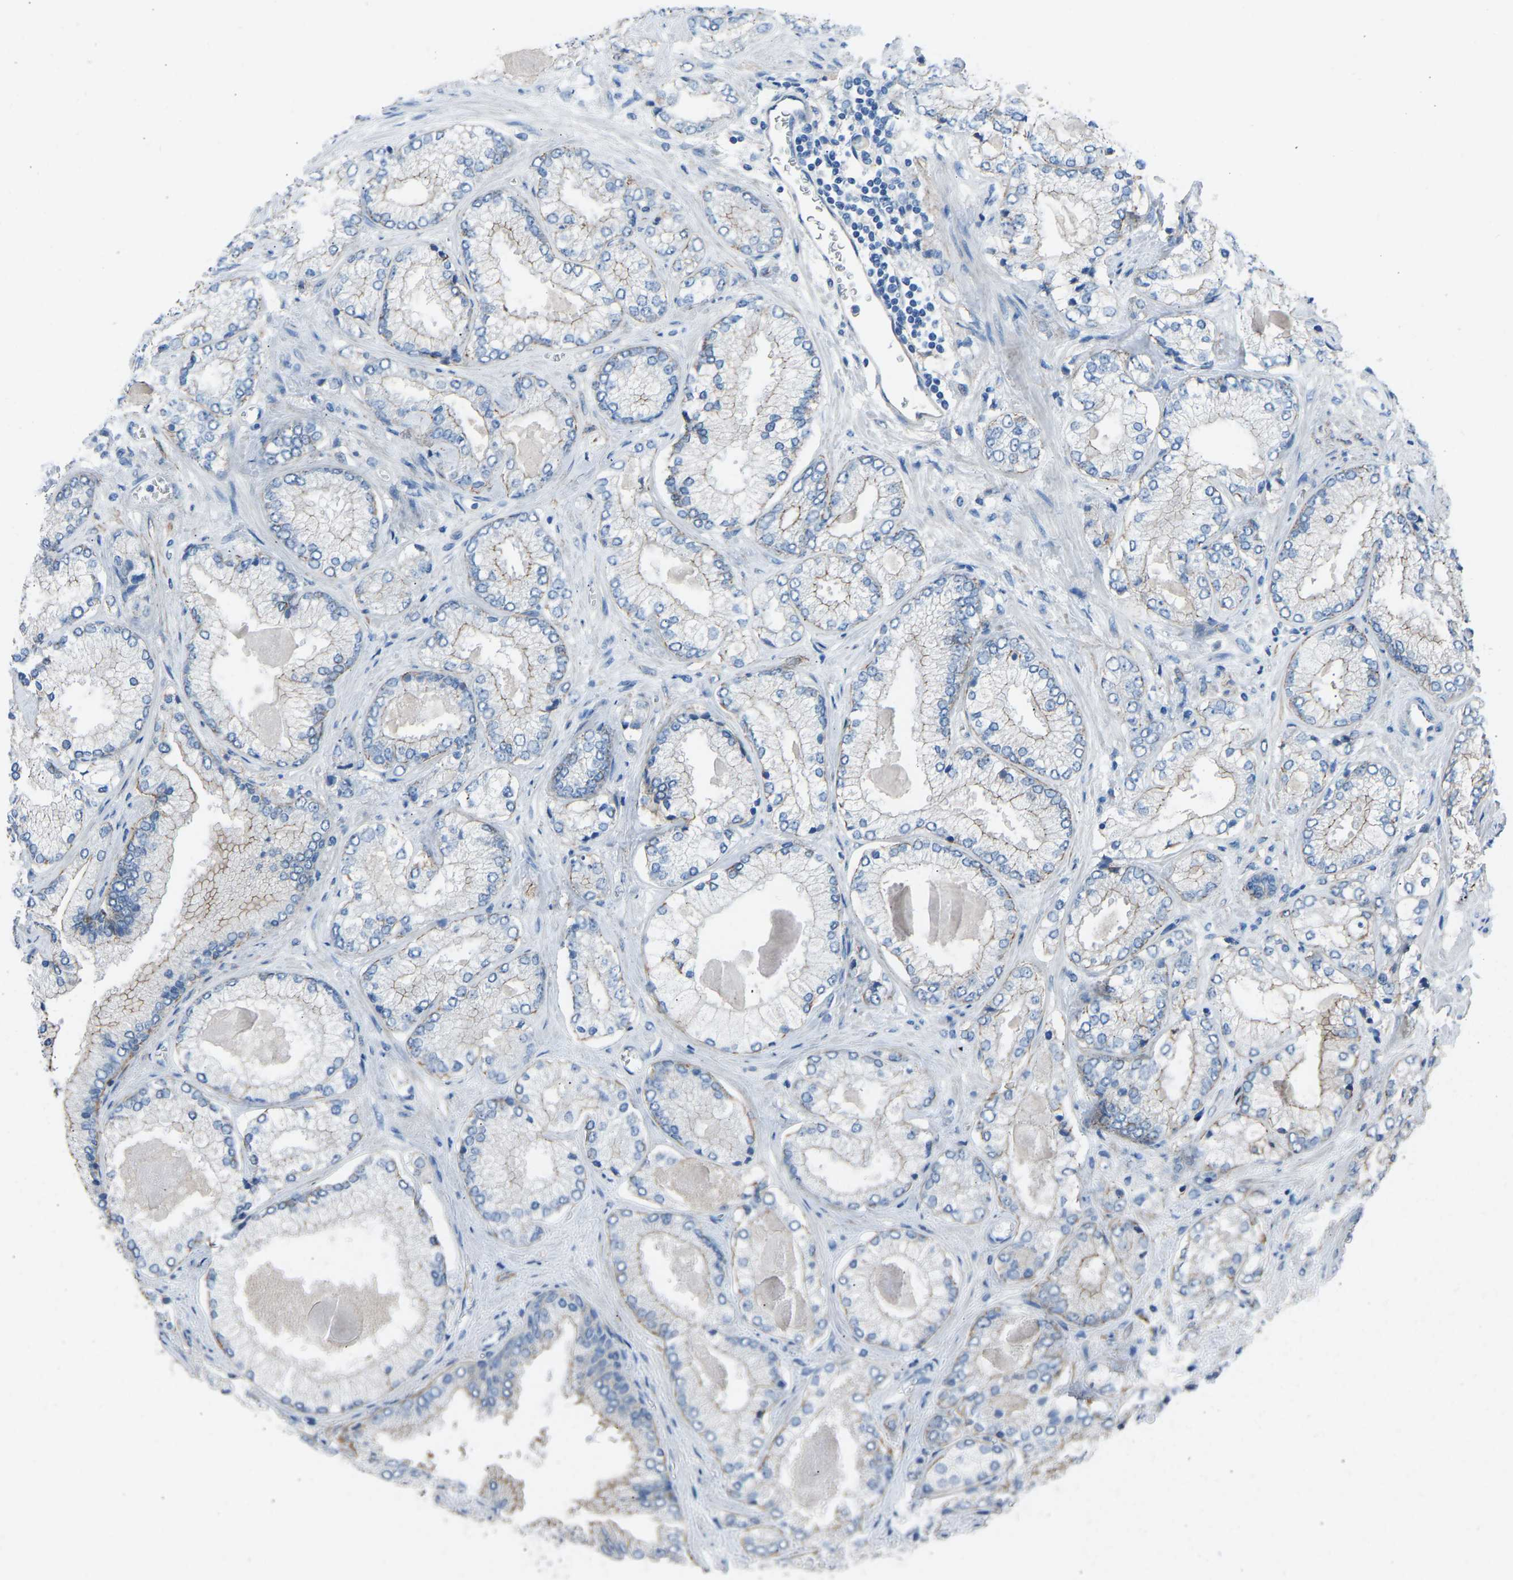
{"staining": {"intensity": "moderate", "quantity": "25%-75%", "location": "cytoplasmic/membranous"}, "tissue": "prostate cancer", "cell_type": "Tumor cells", "image_type": "cancer", "snomed": [{"axis": "morphology", "description": "Adenocarcinoma, Low grade"}, {"axis": "topography", "description": "Prostate"}], "caption": "Immunohistochemistry (IHC) photomicrograph of prostate cancer stained for a protein (brown), which displays medium levels of moderate cytoplasmic/membranous staining in approximately 25%-75% of tumor cells.", "gene": "MYH10", "patient": {"sex": "male", "age": 65}}